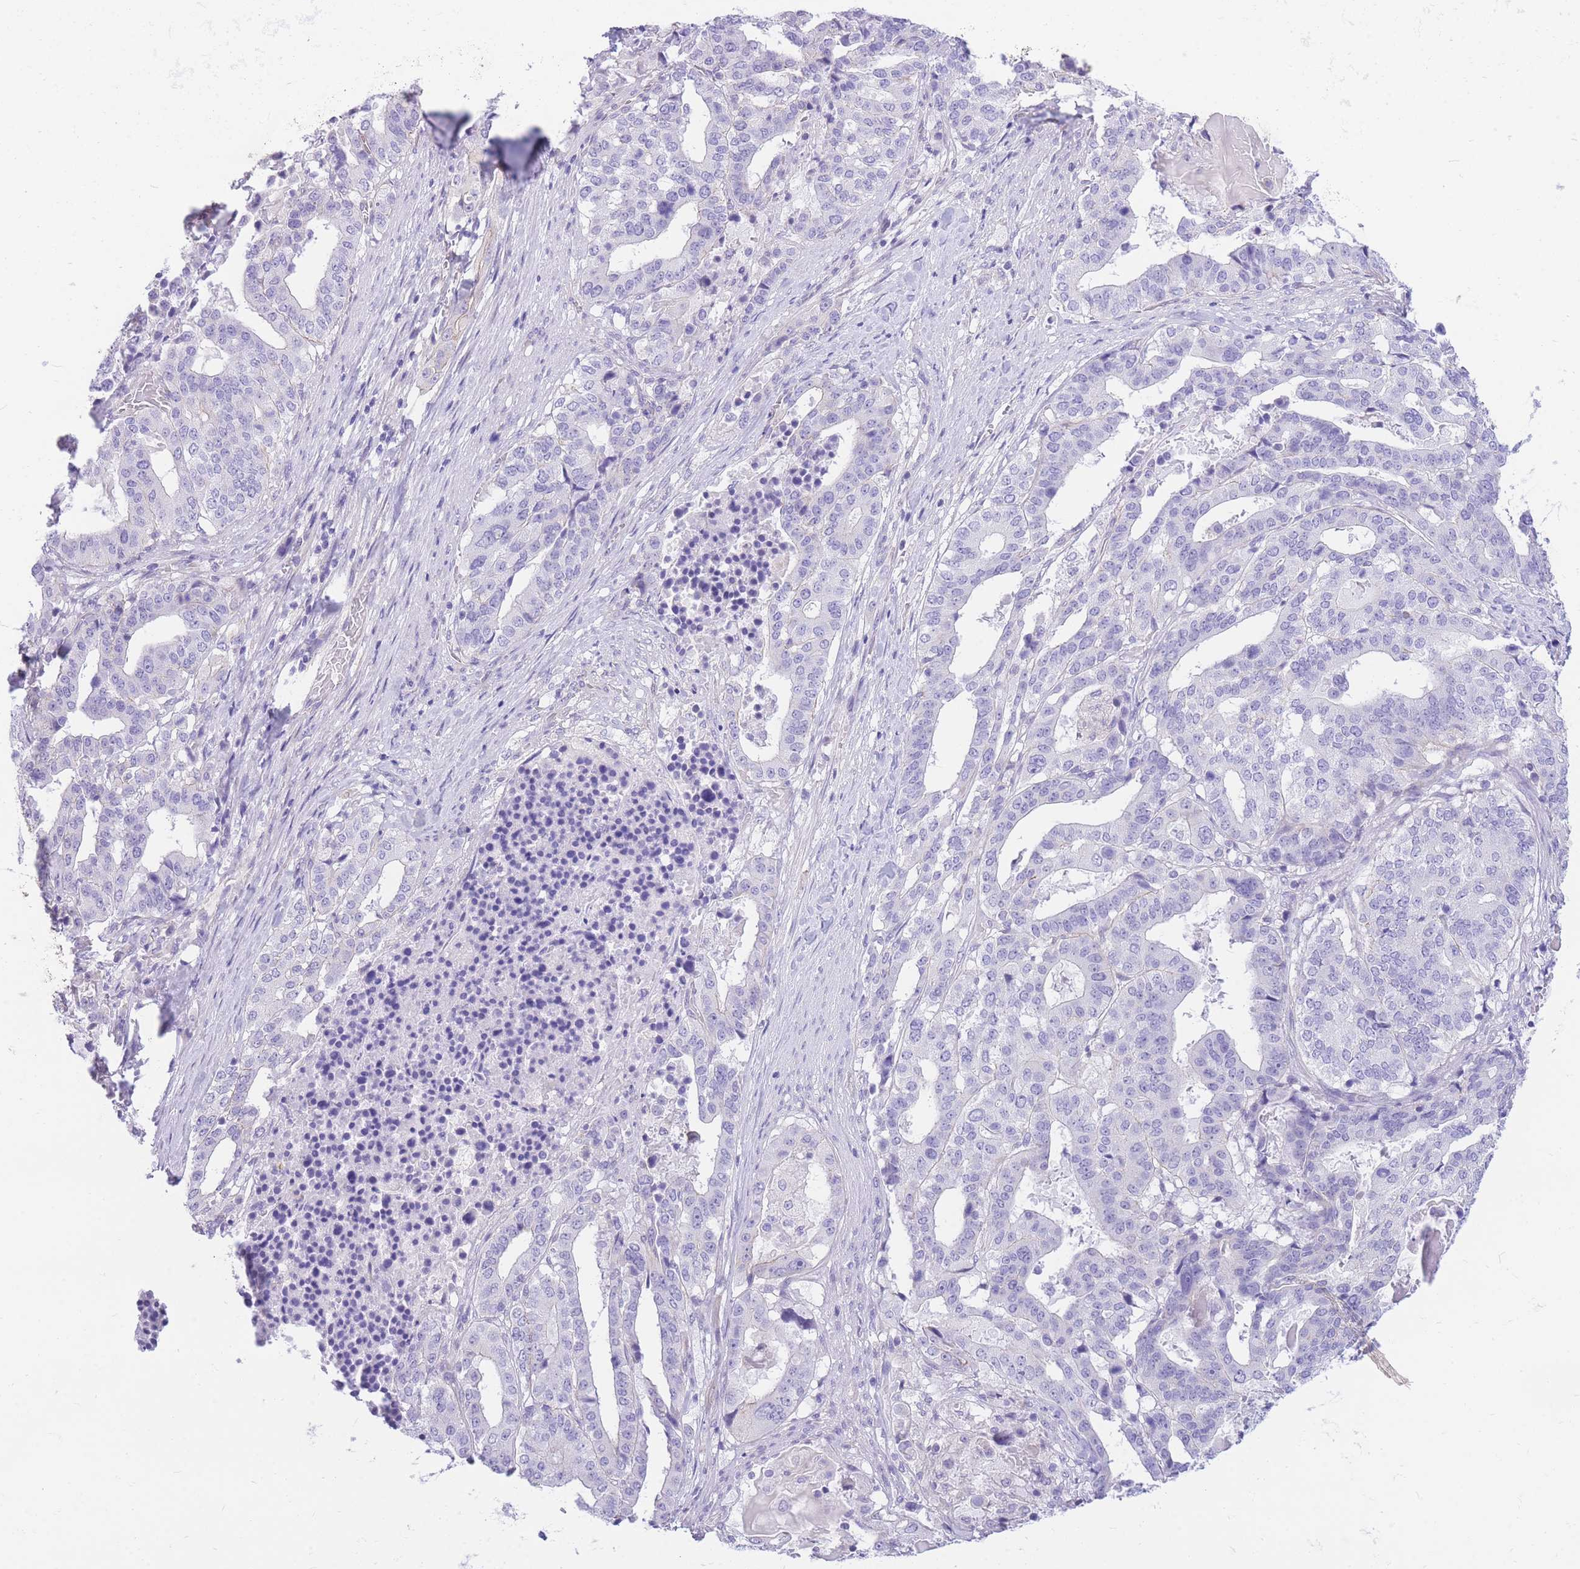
{"staining": {"intensity": "negative", "quantity": "none", "location": "none"}, "tissue": "stomach cancer", "cell_type": "Tumor cells", "image_type": "cancer", "snomed": [{"axis": "morphology", "description": "Adenocarcinoma, NOS"}, {"axis": "topography", "description": "Stomach"}], "caption": "Micrograph shows no significant protein staining in tumor cells of stomach adenocarcinoma.", "gene": "ZNF311", "patient": {"sex": "male", "age": 48}}